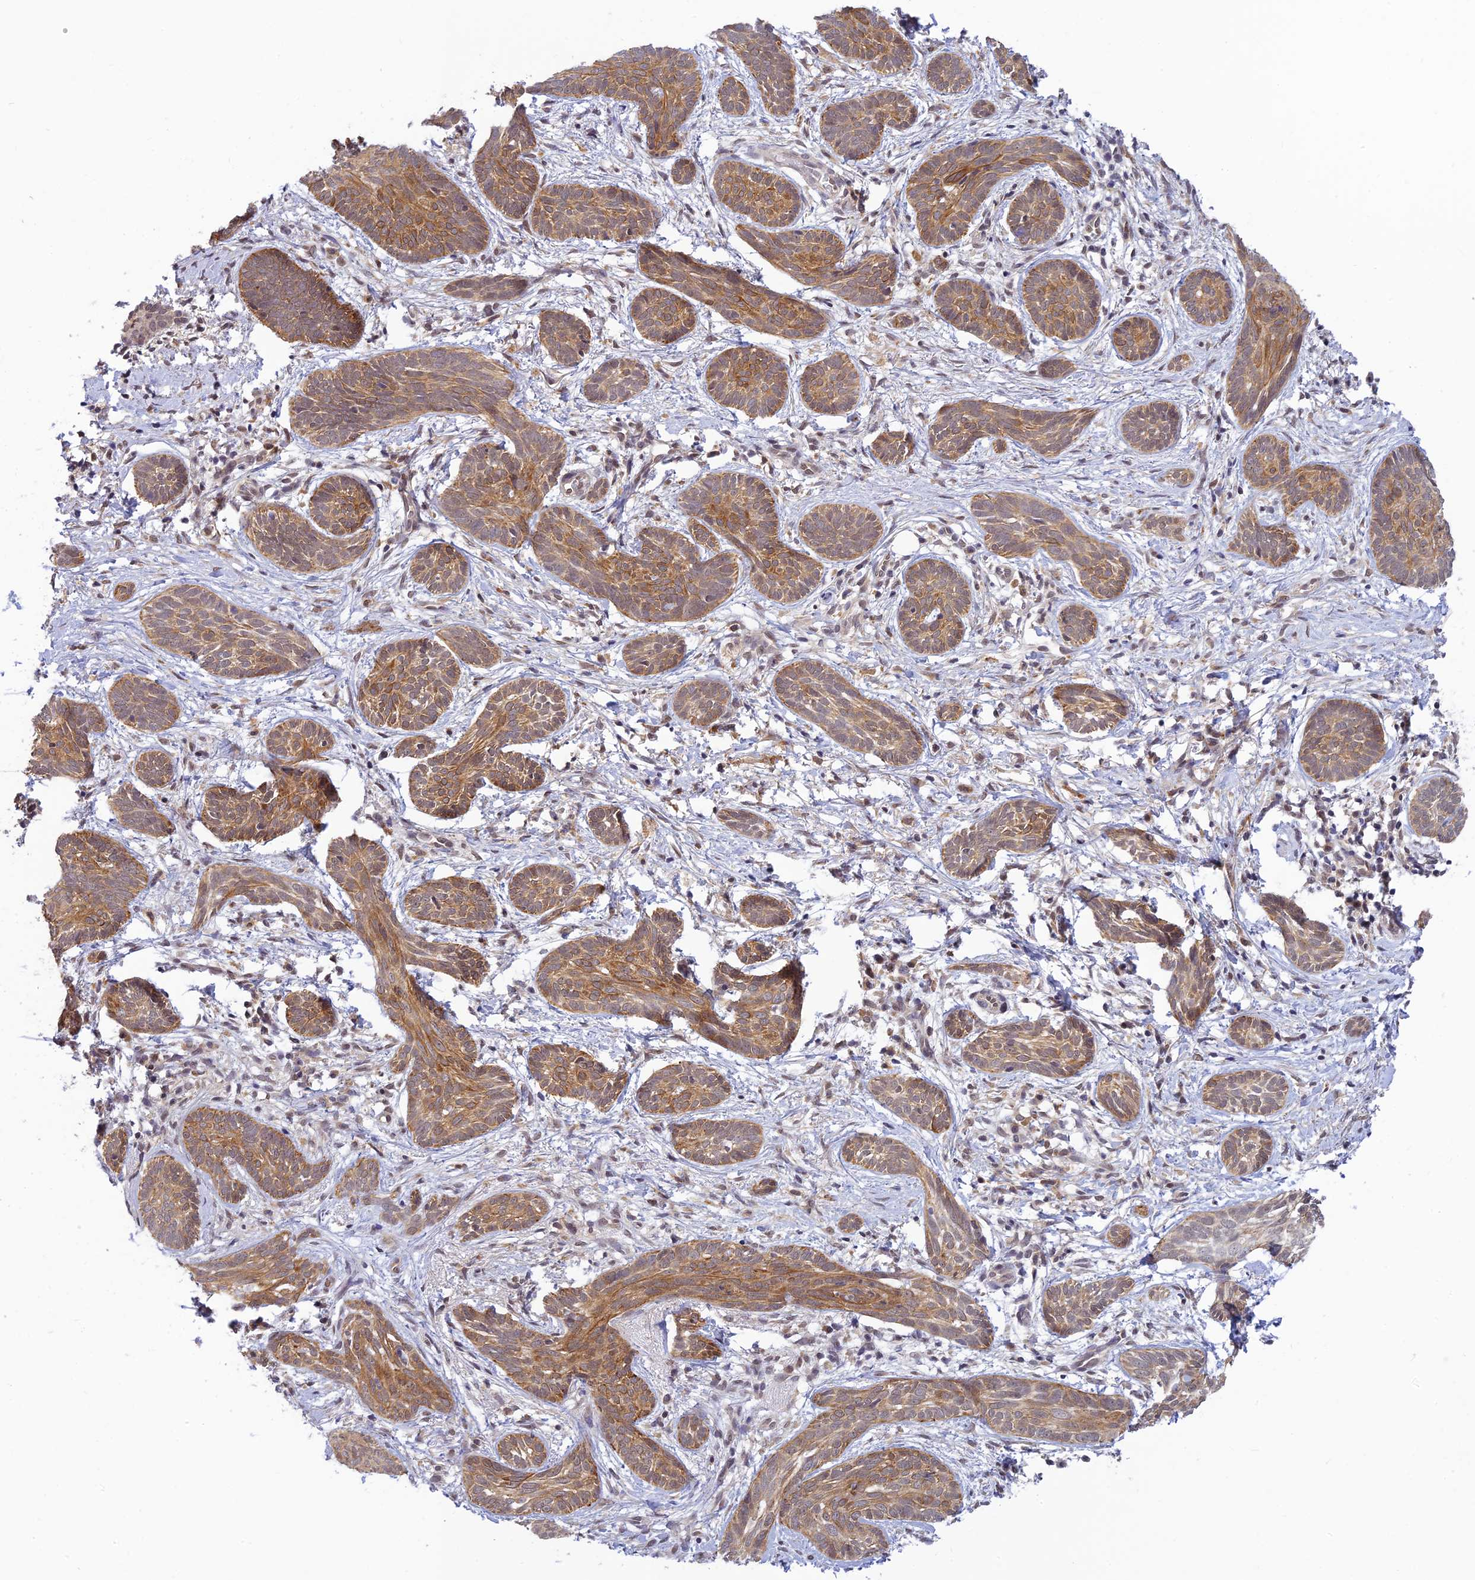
{"staining": {"intensity": "moderate", "quantity": ">75%", "location": "cytoplasmic/membranous"}, "tissue": "skin cancer", "cell_type": "Tumor cells", "image_type": "cancer", "snomed": [{"axis": "morphology", "description": "Basal cell carcinoma"}, {"axis": "topography", "description": "Skin"}], "caption": "Skin cancer (basal cell carcinoma) tissue exhibits moderate cytoplasmic/membranous staining in about >75% of tumor cells (Brightfield microscopy of DAB IHC at high magnification).", "gene": "SKIC8", "patient": {"sex": "female", "age": 81}}